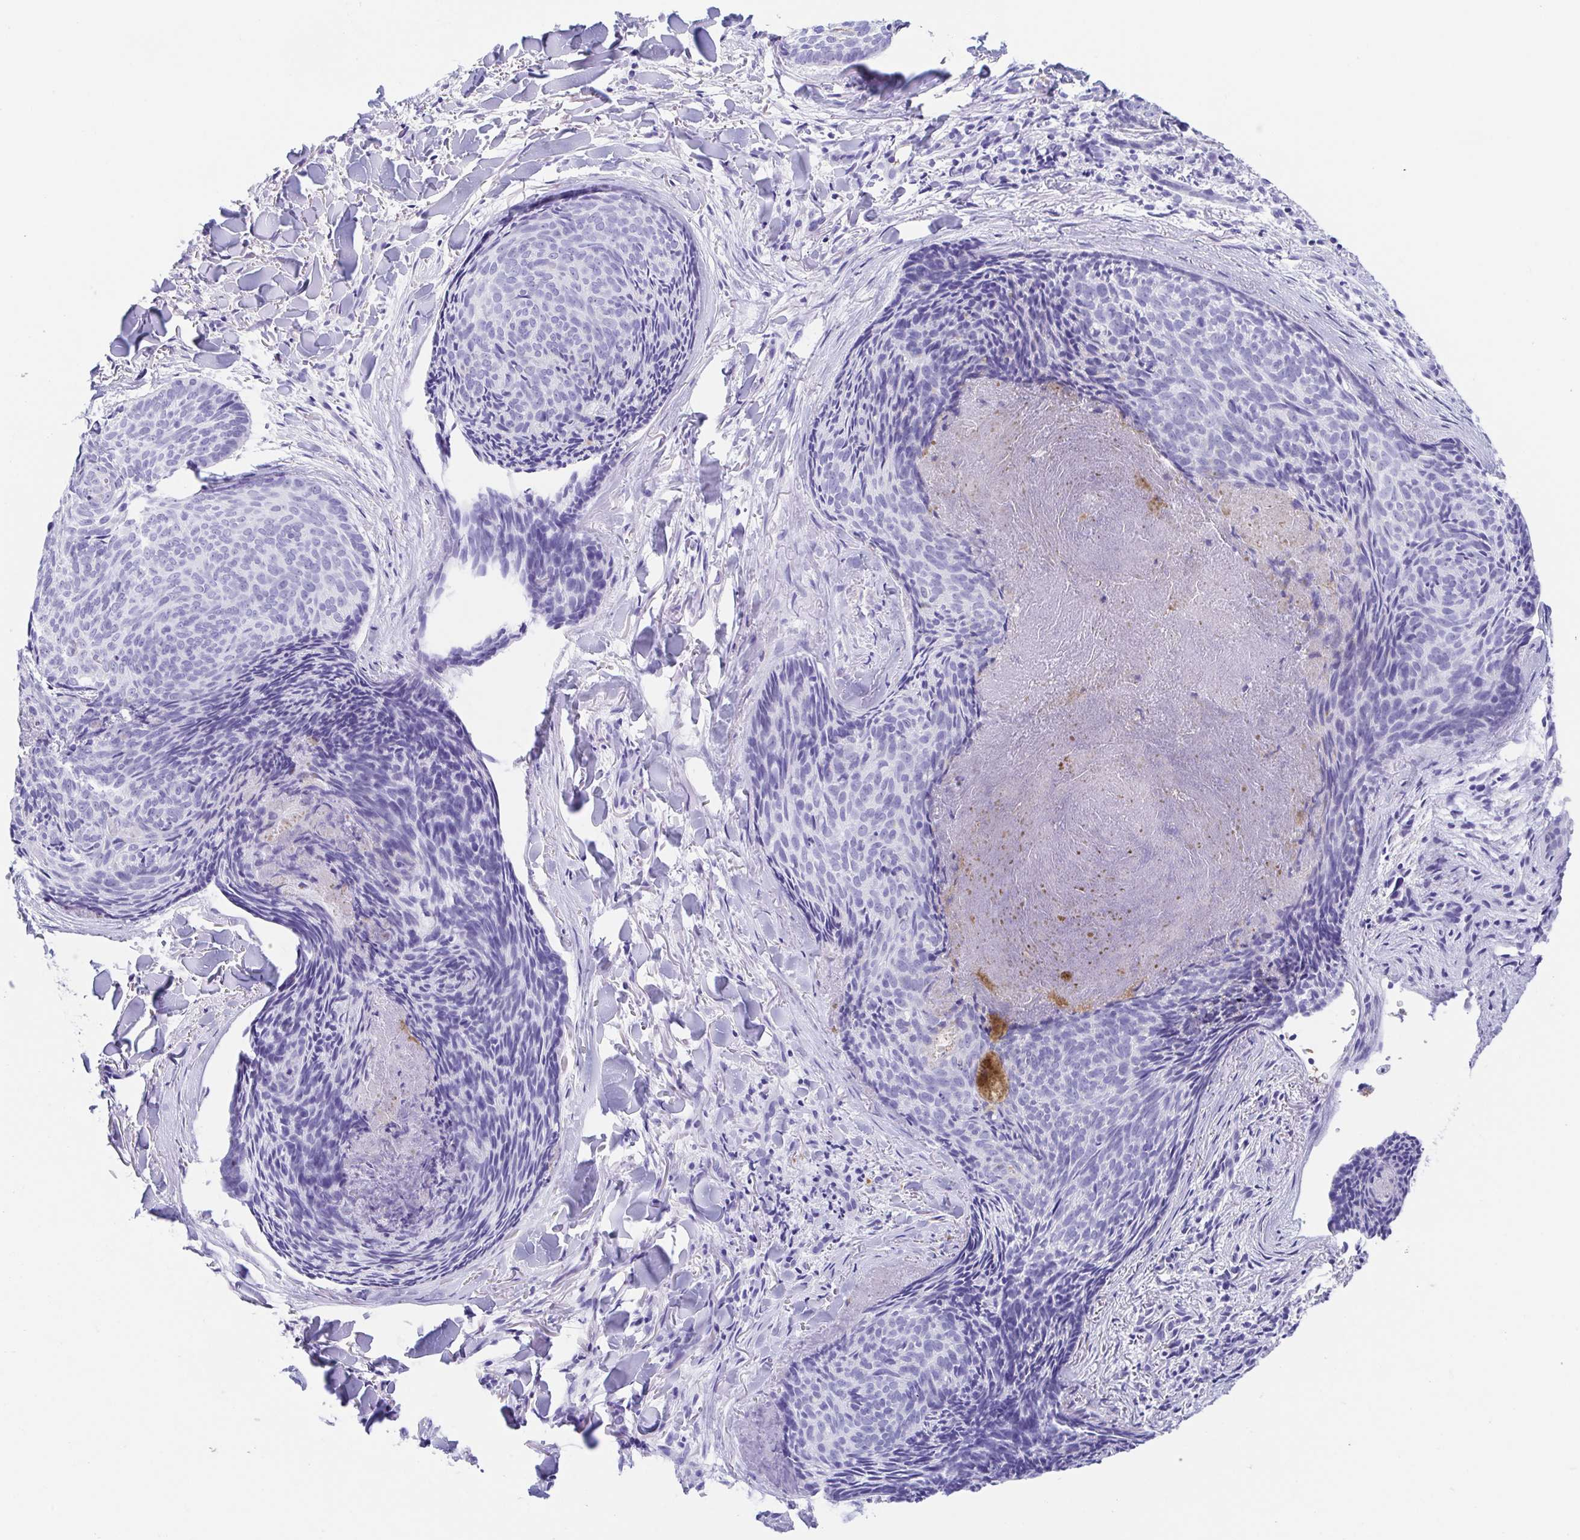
{"staining": {"intensity": "negative", "quantity": "none", "location": "none"}, "tissue": "skin cancer", "cell_type": "Tumor cells", "image_type": "cancer", "snomed": [{"axis": "morphology", "description": "Basal cell carcinoma"}, {"axis": "topography", "description": "Skin"}], "caption": "A photomicrograph of human skin cancer is negative for staining in tumor cells.", "gene": "GKN1", "patient": {"sex": "female", "age": 82}}